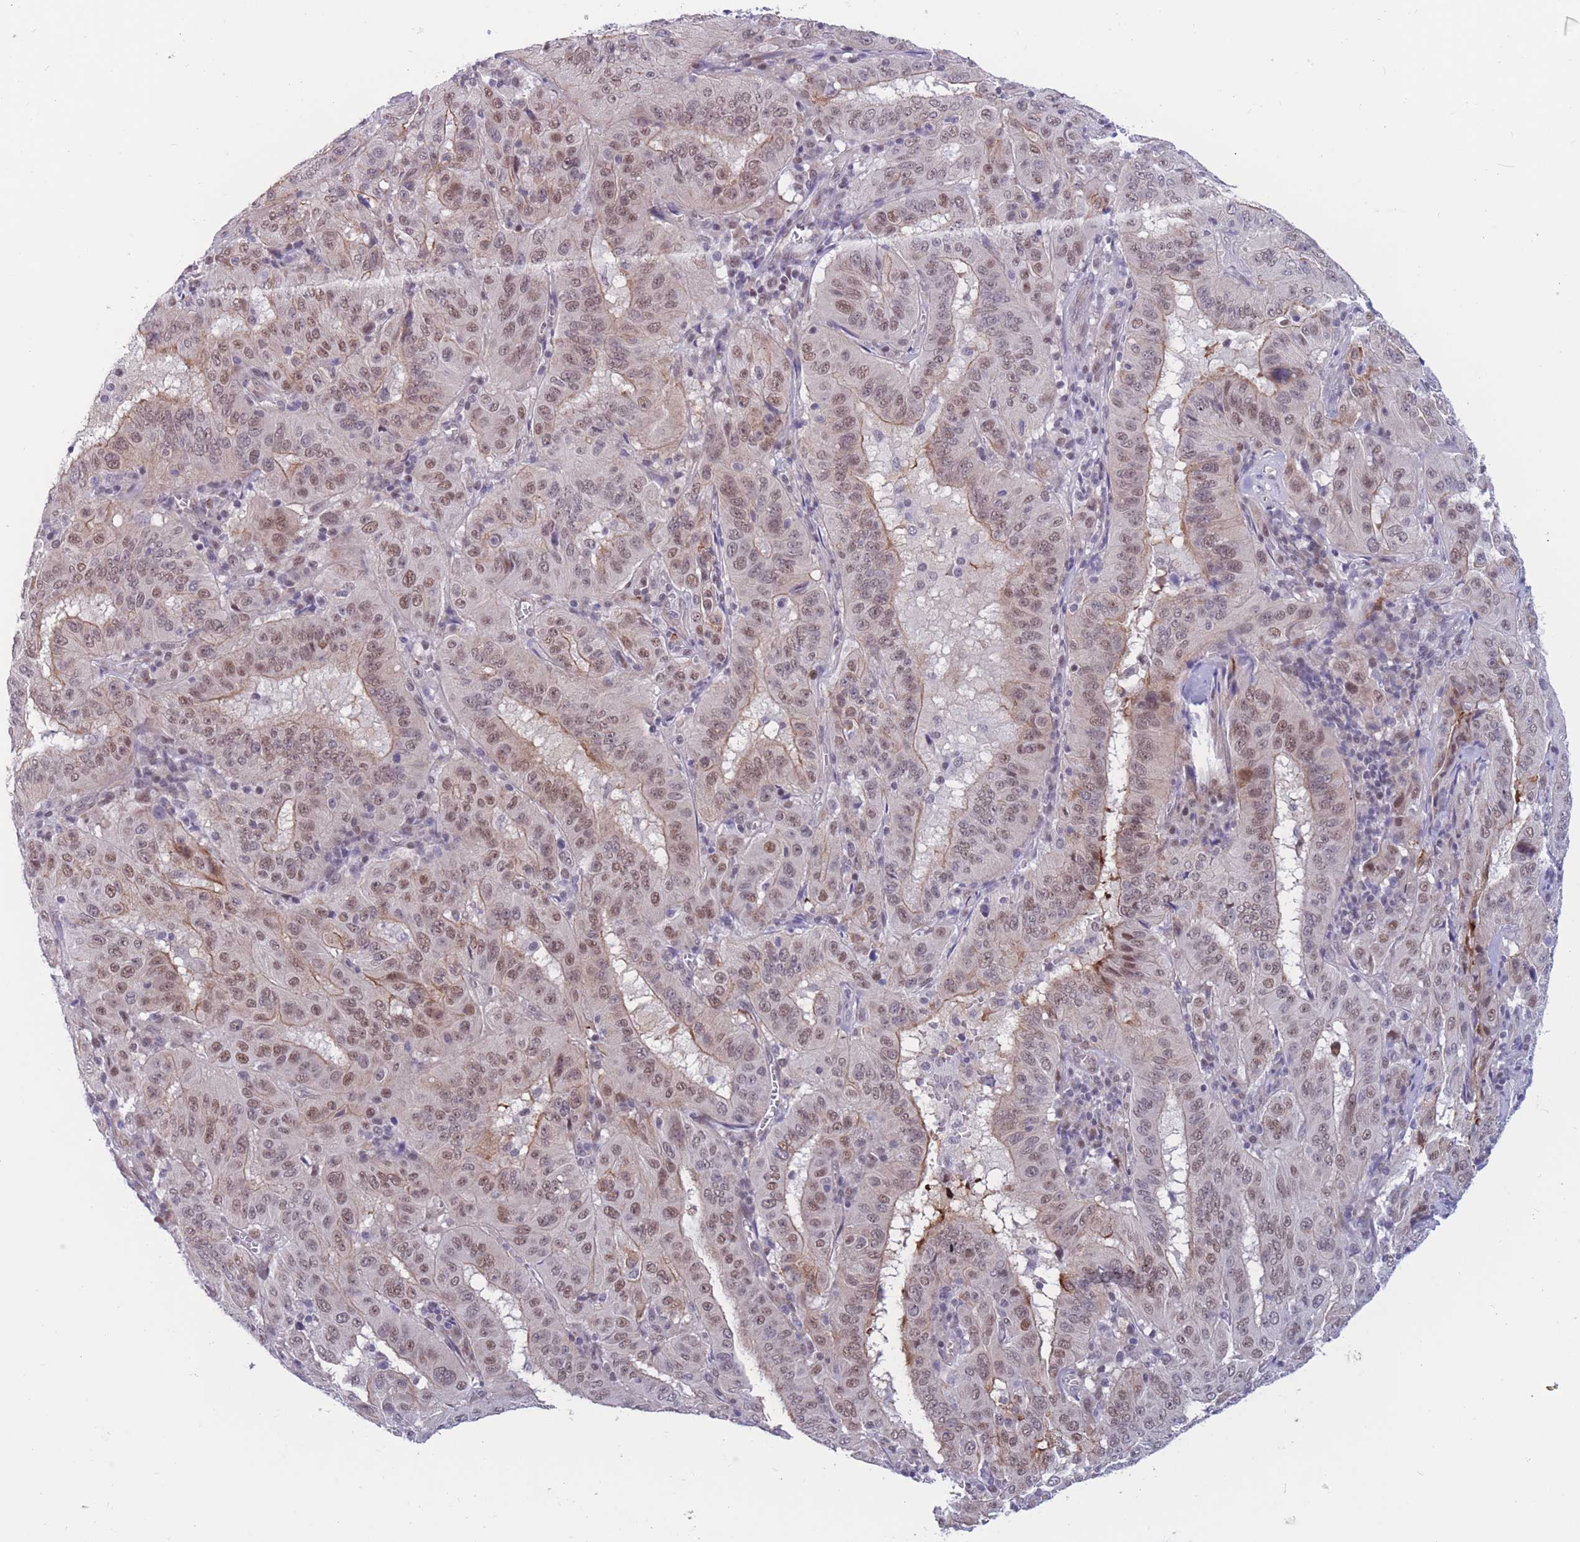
{"staining": {"intensity": "weak", "quantity": "25%-75%", "location": "nuclear"}, "tissue": "pancreatic cancer", "cell_type": "Tumor cells", "image_type": "cancer", "snomed": [{"axis": "morphology", "description": "Adenocarcinoma, NOS"}, {"axis": "topography", "description": "Pancreas"}], "caption": "Immunohistochemical staining of human pancreatic cancer (adenocarcinoma) shows weak nuclear protein positivity in approximately 25%-75% of tumor cells.", "gene": "BCL9L", "patient": {"sex": "male", "age": 63}}